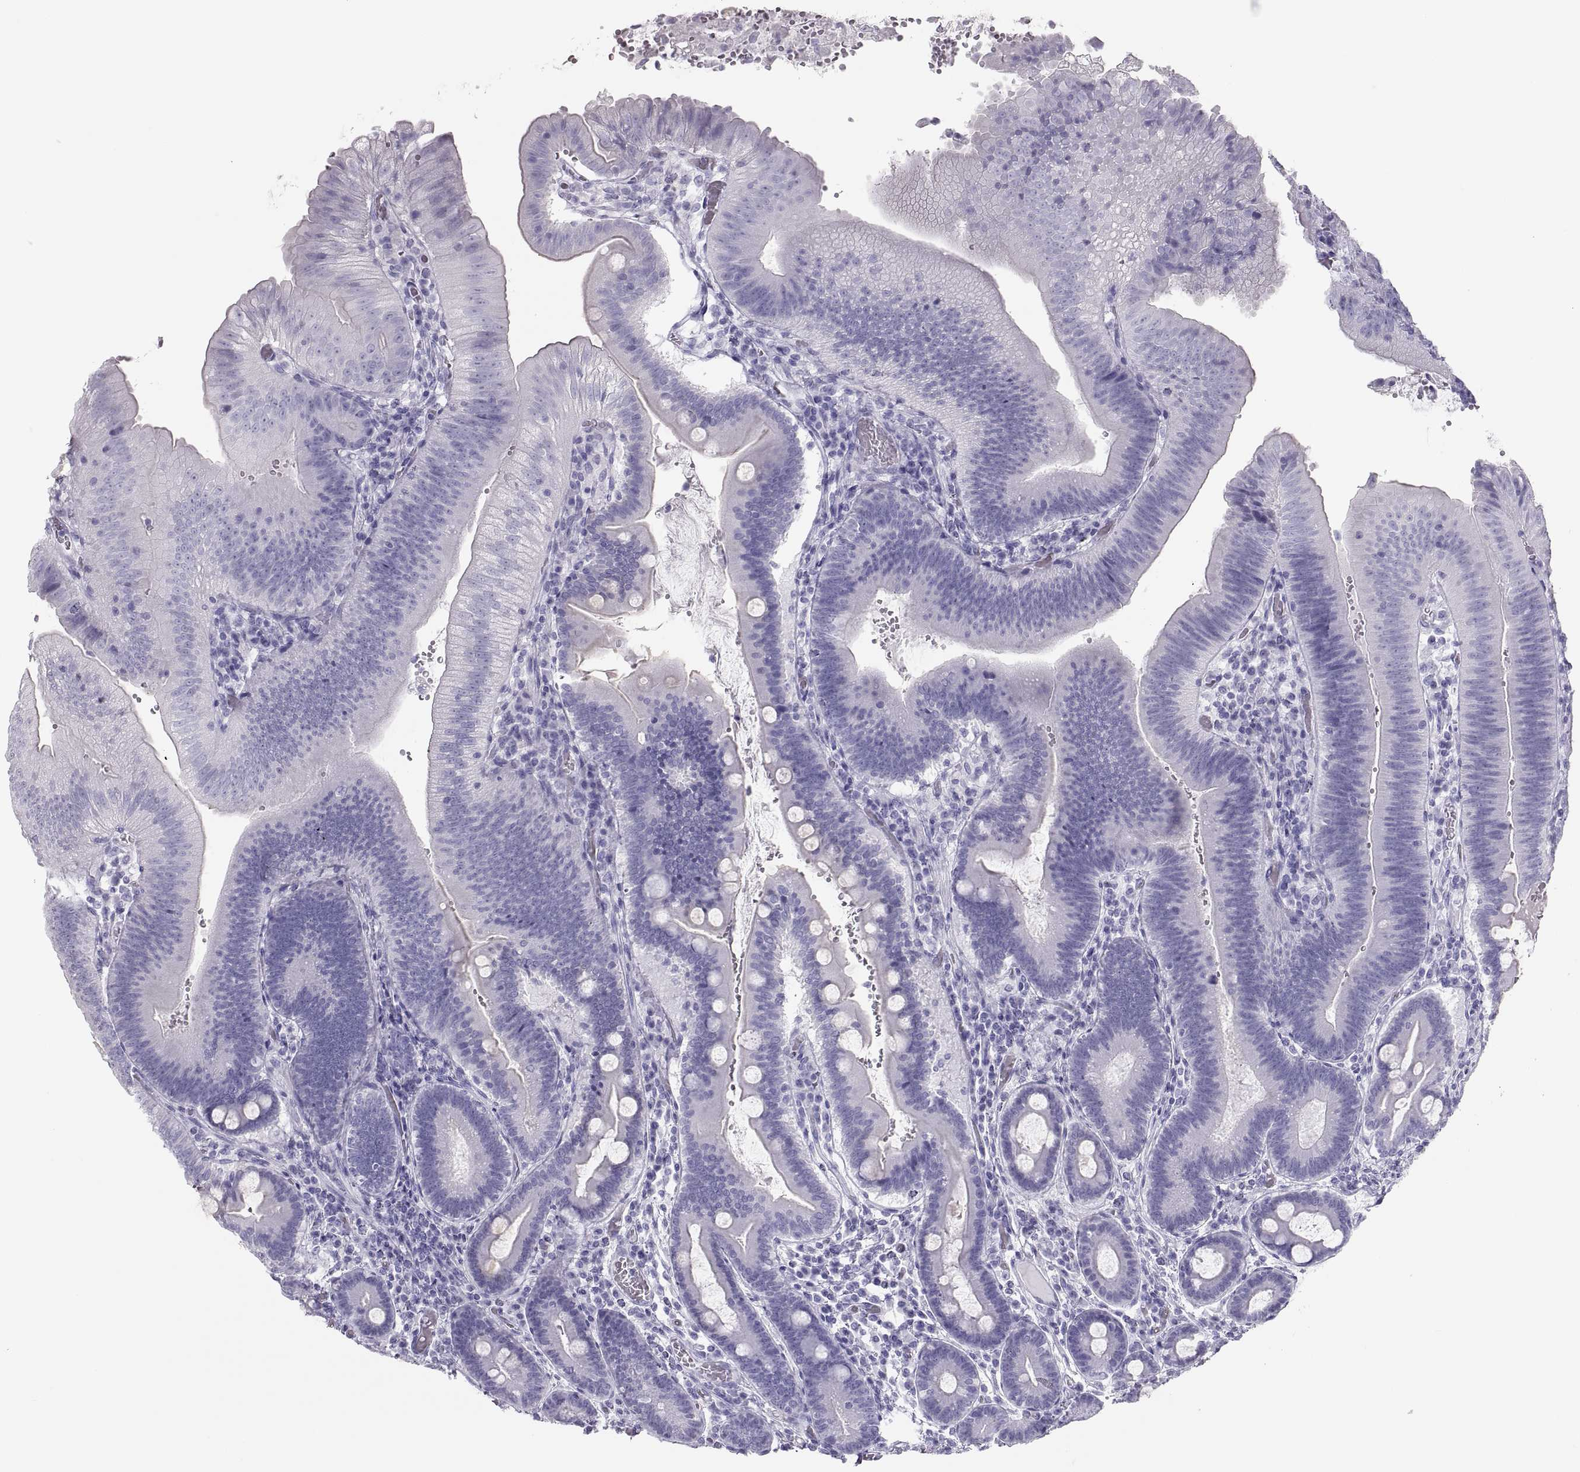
{"staining": {"intensity": "negative", "quantity": "none", "location": "none"}, "tissue": "duodenum", "cell_type": "Glandular cells", "image_type": "normal", "snomed": [{"axis": "morphology", "description": "Normal tissue, NOS"}, {"axis": "topography", "description": "Duodenum"}], "caption": "Glandular cells show no significant staining in unremarkable duodenum. (DAB immunohistochemistry, high magnification).", "gene": "SEMG1", "patient": {"sex": "female", "age": 62}}